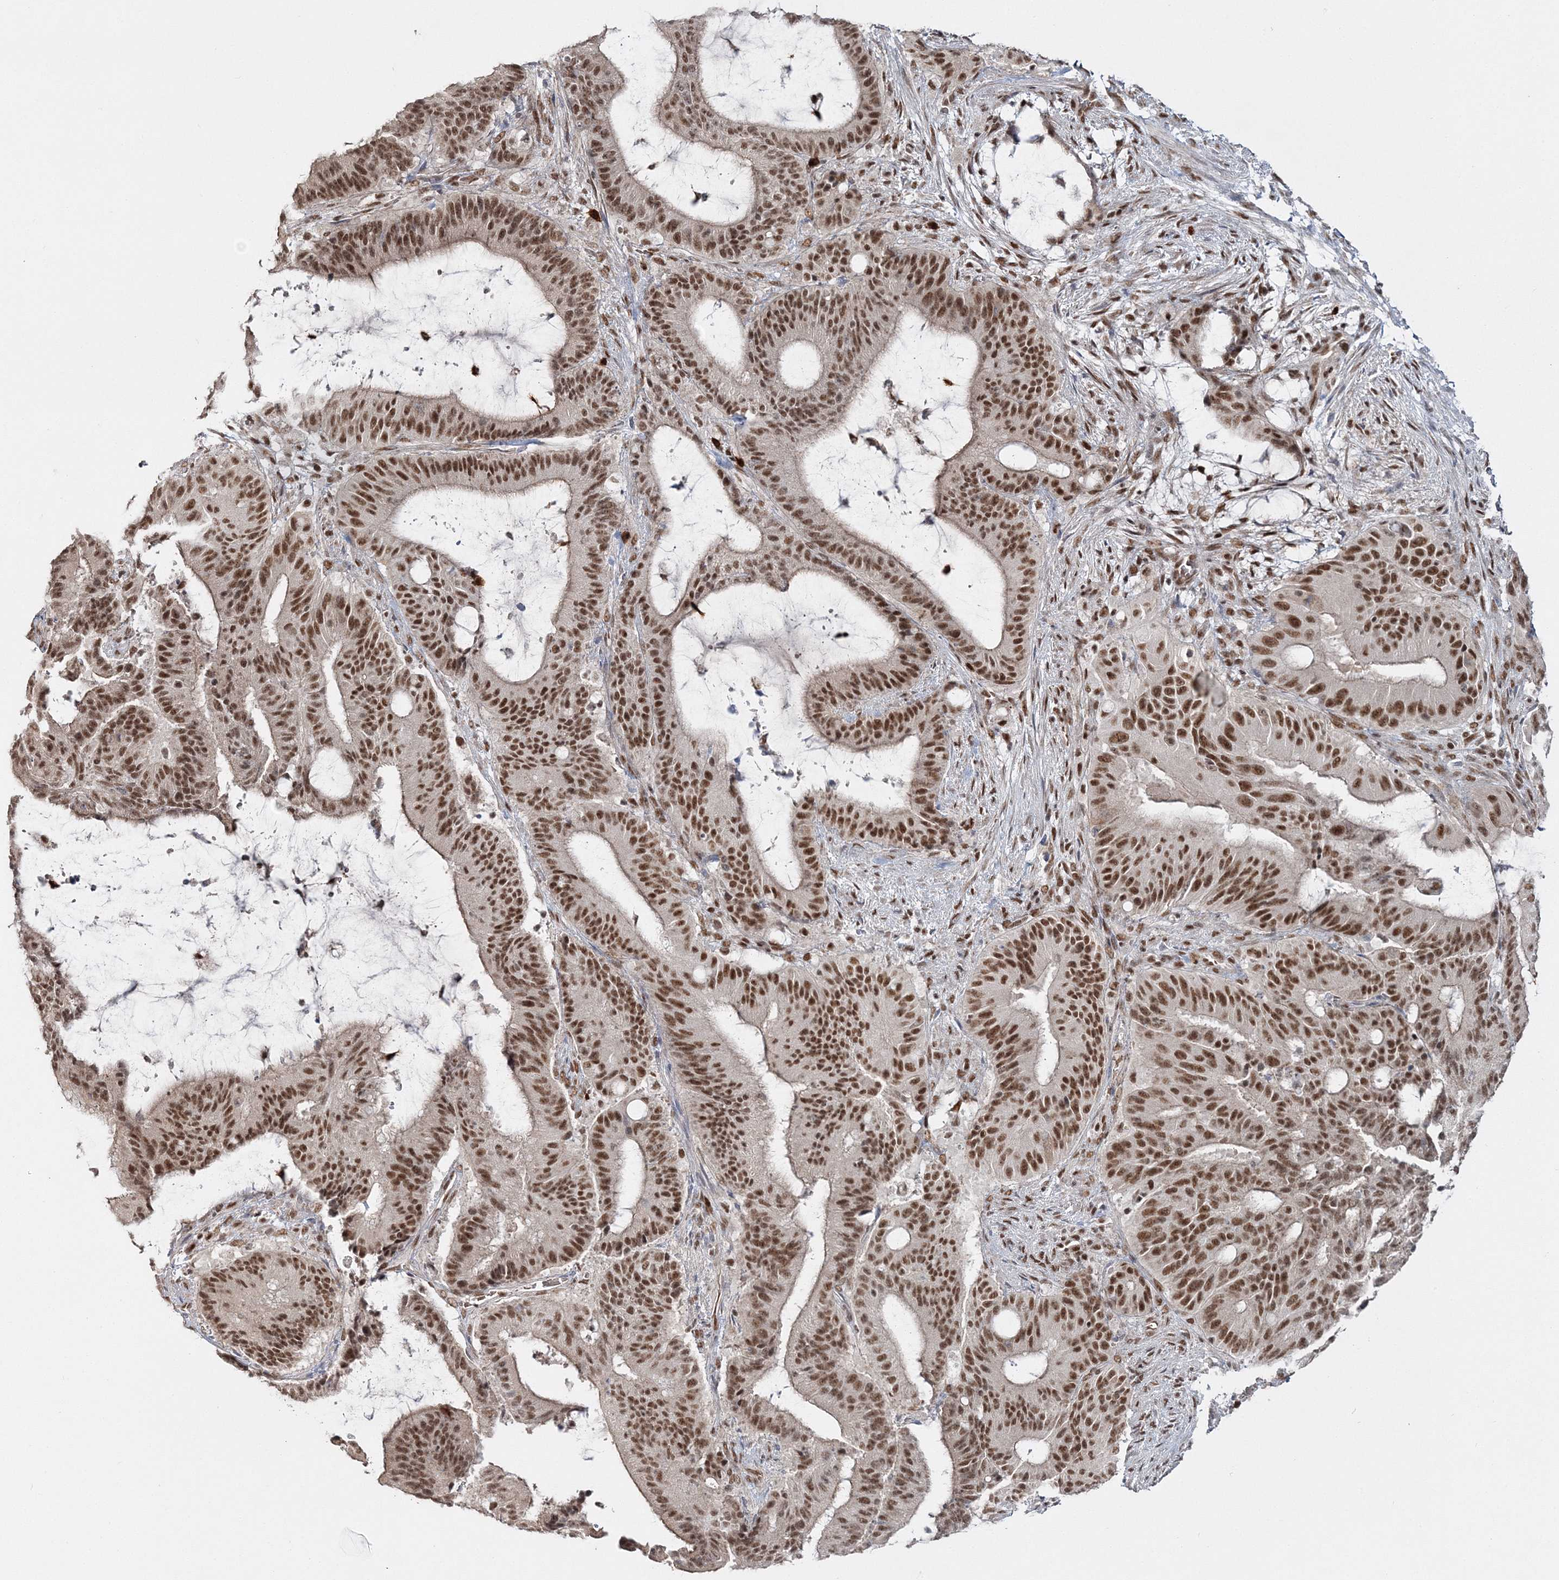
{"staining": {"intensity": "strong", "quantity": ">75%", "location": "nuclear"}, "tissue": "liver cancer", "cell_type": "Tumor cells", "image_type": "cancer", "snomed": [{"axis": "morphology", "description": "Normal tissue, NOS"}, {"axis": "morphology", "description": "Cholangiocarcinoma"}, {"axis": "topography", "description": "Liver"}, {"axis": "topography", "description": "Peripheral nerve tissue"}], "caption": "This micrograph demonstrates immunohistochemistry staining of human liver cancer (cholangiocarcinoma), with high strong nuclear expression in approximately >75% of tumor cells.", "gene": "QRICH1", "patient": {"sex": "female", "age": 73}}